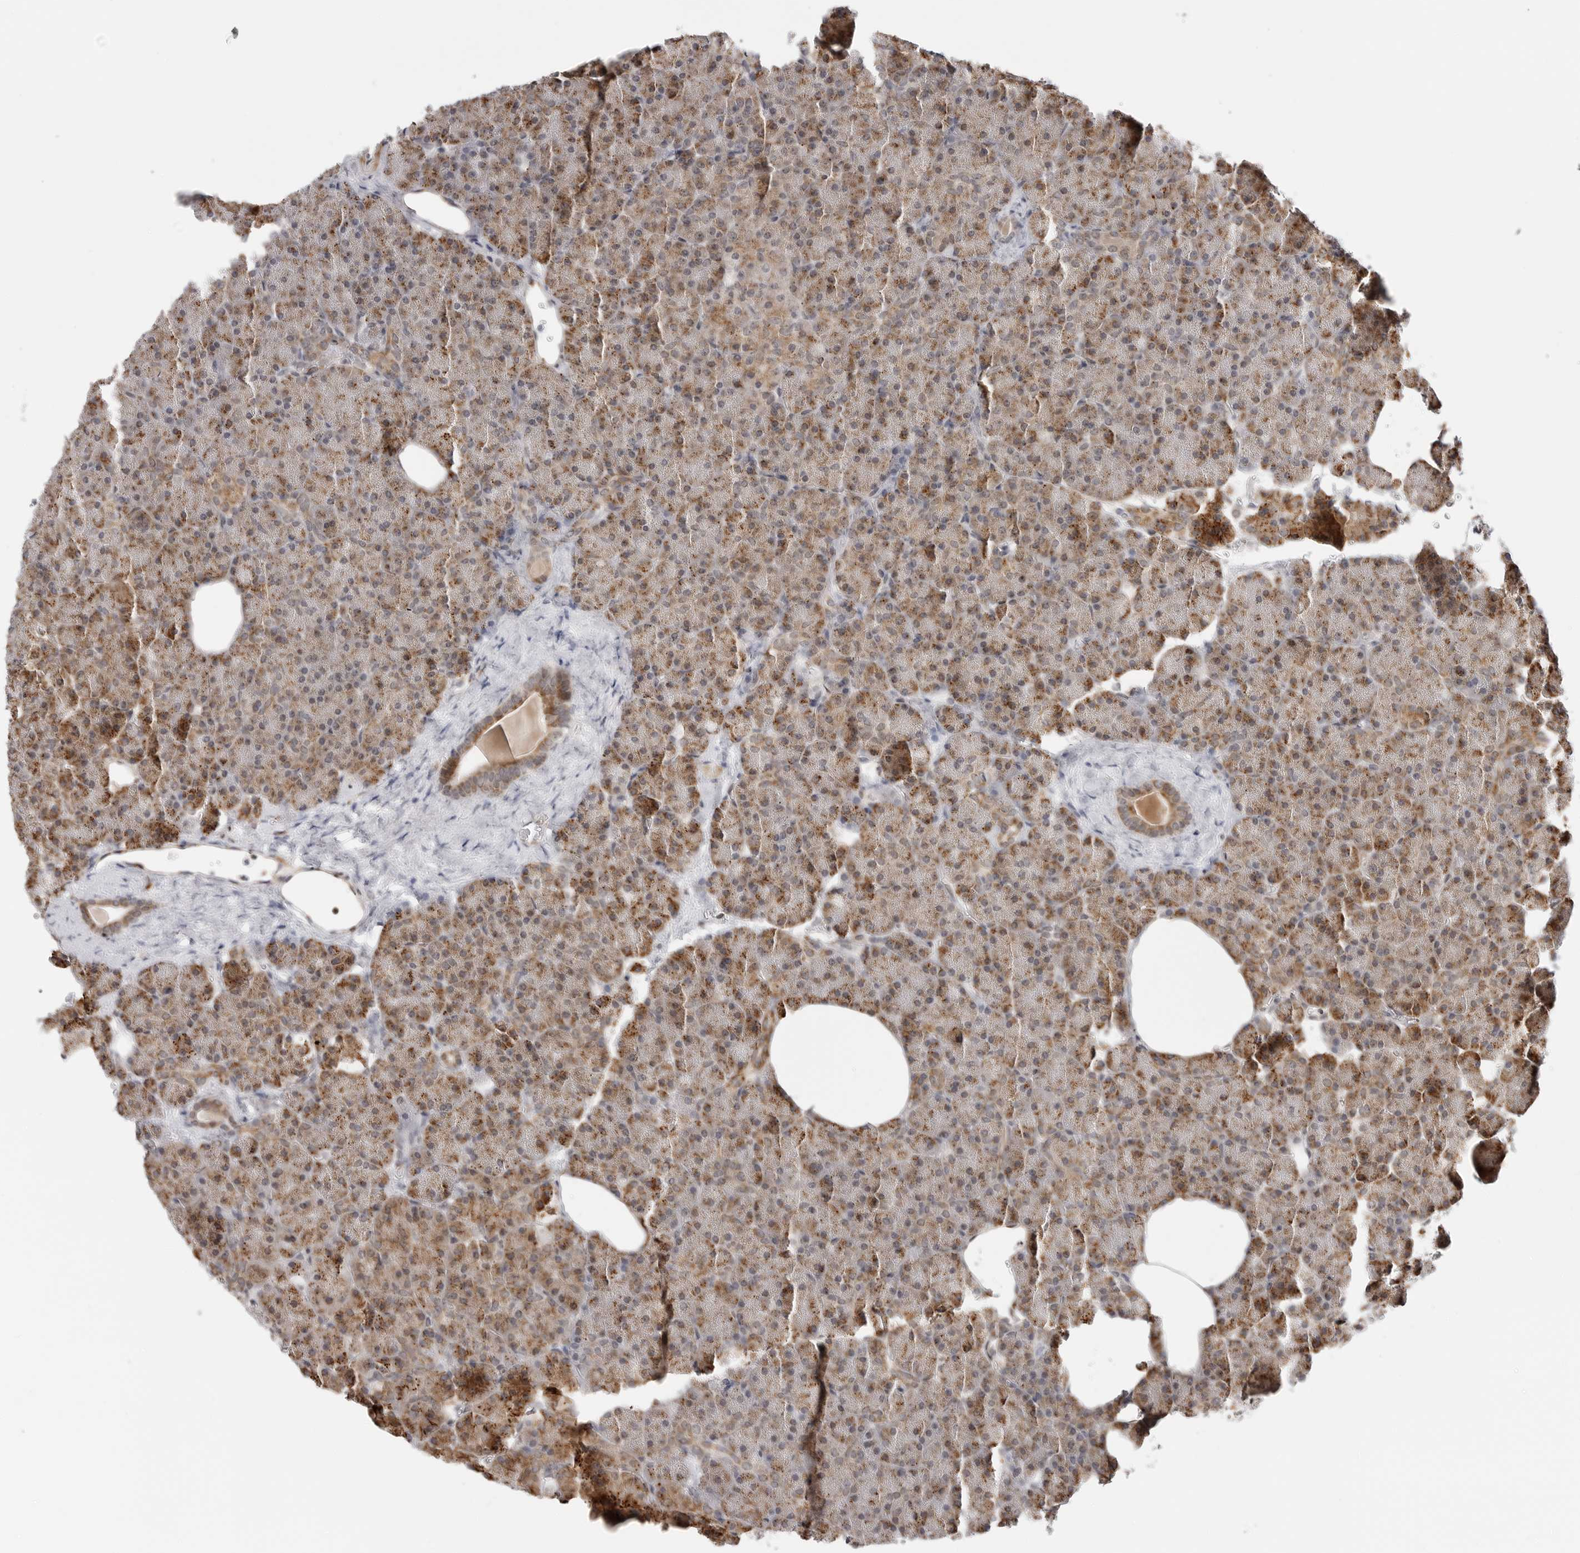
{"staining": {"intensity": "moderate", "quantity": ">75%", "location": "cytoplasmic/membranous"}, "tissue": "pancreas", "cell_type": "Exocrine glandular cells", "image_type": "normal", "snomed": [{"axis": "morphology", "description": "Normal tissue, NOS"}, {"axis": "morphology", "description": "Carcinoid, malignant, NOS"}, {"axis": "topography", "description": "Pancreas"}], "caption": "An immunohistochemistry (IHC) micrograph of unremarkable tissue is shown. Protein staining in brown labels moderate cytoplasmic/membranous positivity in pancreas within exocrine glandular cells. (DAB (3,3'-diaminobenzidine) IHC, brown staining for protein, blue staining for nuclei).", "gene": "PEX2", "patient": {"sex": "female", "age": 35}}